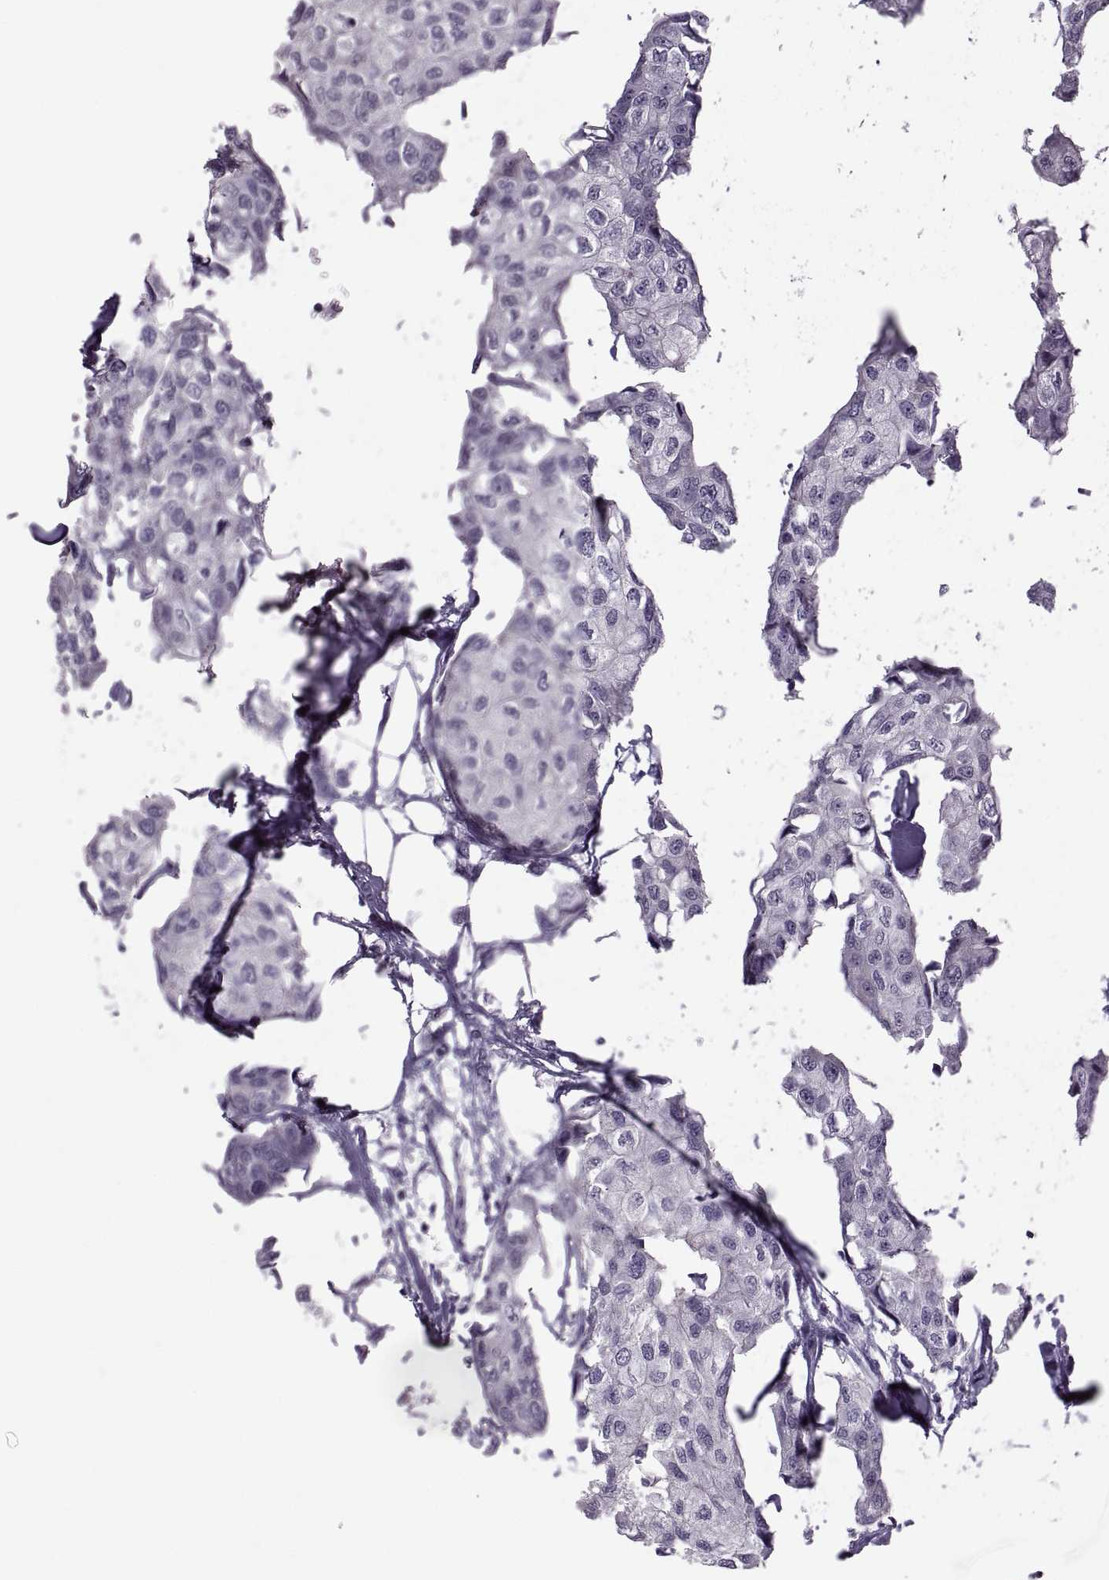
{"staining": {"intensity": "negative", "quantity": "none", "location": "none"}, "tissue": "breast cancer", "cell_type": "Tumor cells", "image_type": "cancer", "snomed": [{"axis": "morphology", "description": "Duct carcinoma"}, {"axis": "topography", "description": "Breast"}], "caption": "This is a photomicrograph of IHC staining of intraductal carcinoma (breast), which shows no expression in tumor cells. (IHC, brightfield microscopy, high magnification).", "gene": "ODF3", "patient": {"sex": "female", "age": 80}}